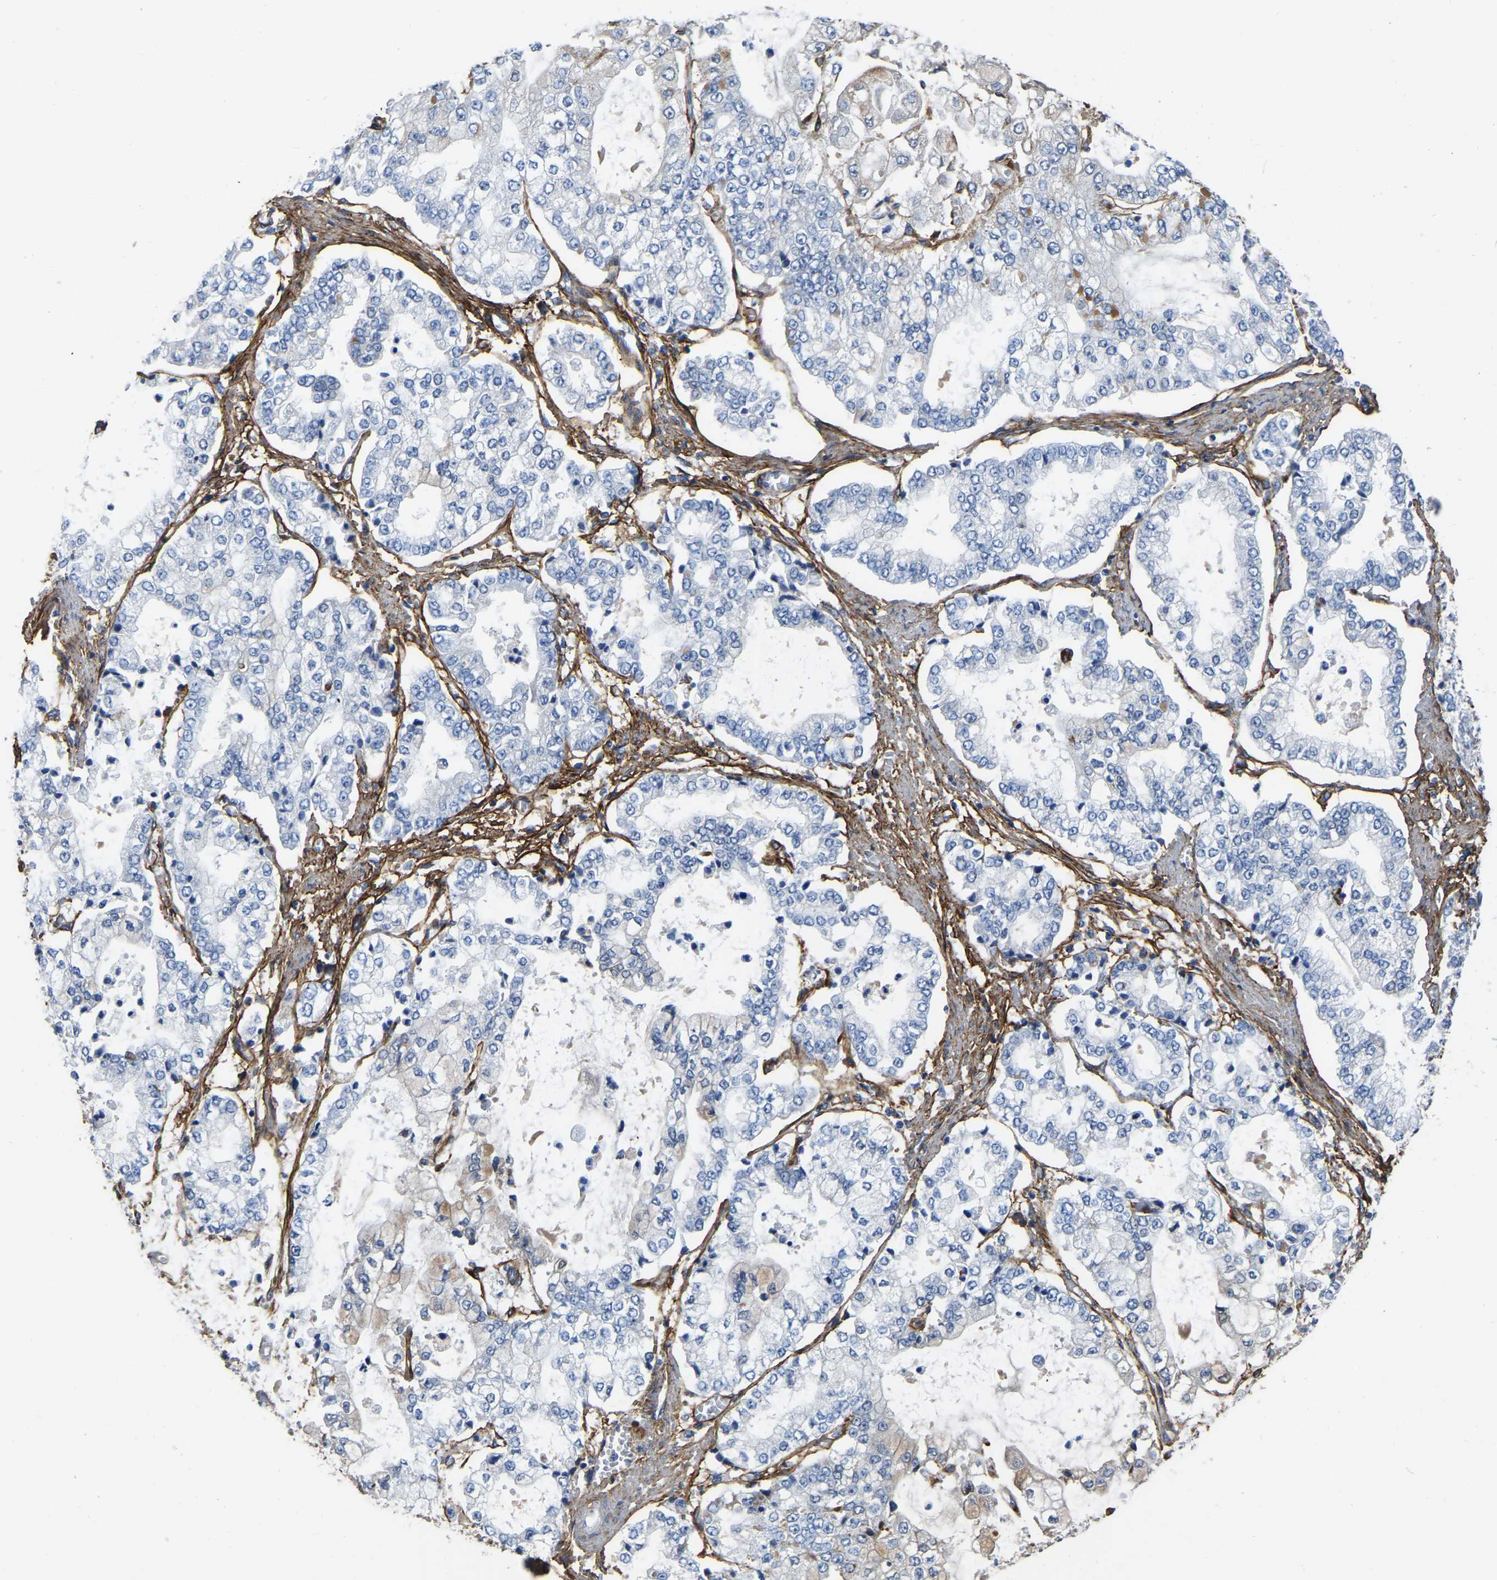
{"staining": {"intensity": "negative", "quantity": "none", "location": "none"}, "tissue": "stomach cancer", "cell_type": "Tumor cells", "image_type": "cancer", "snomed": [{"axis": "morphology", "description": "Adenocarcinoma, NOS"}, {"axis": "topography", "description": "Stomach"}], "caption": "DAB immunohistochemical staining of human stomach adenocarcinoma displays no significant positivity in tumor cells.", "gene": "COL6A1", "patient": {"sex": "male", "age": 76}}